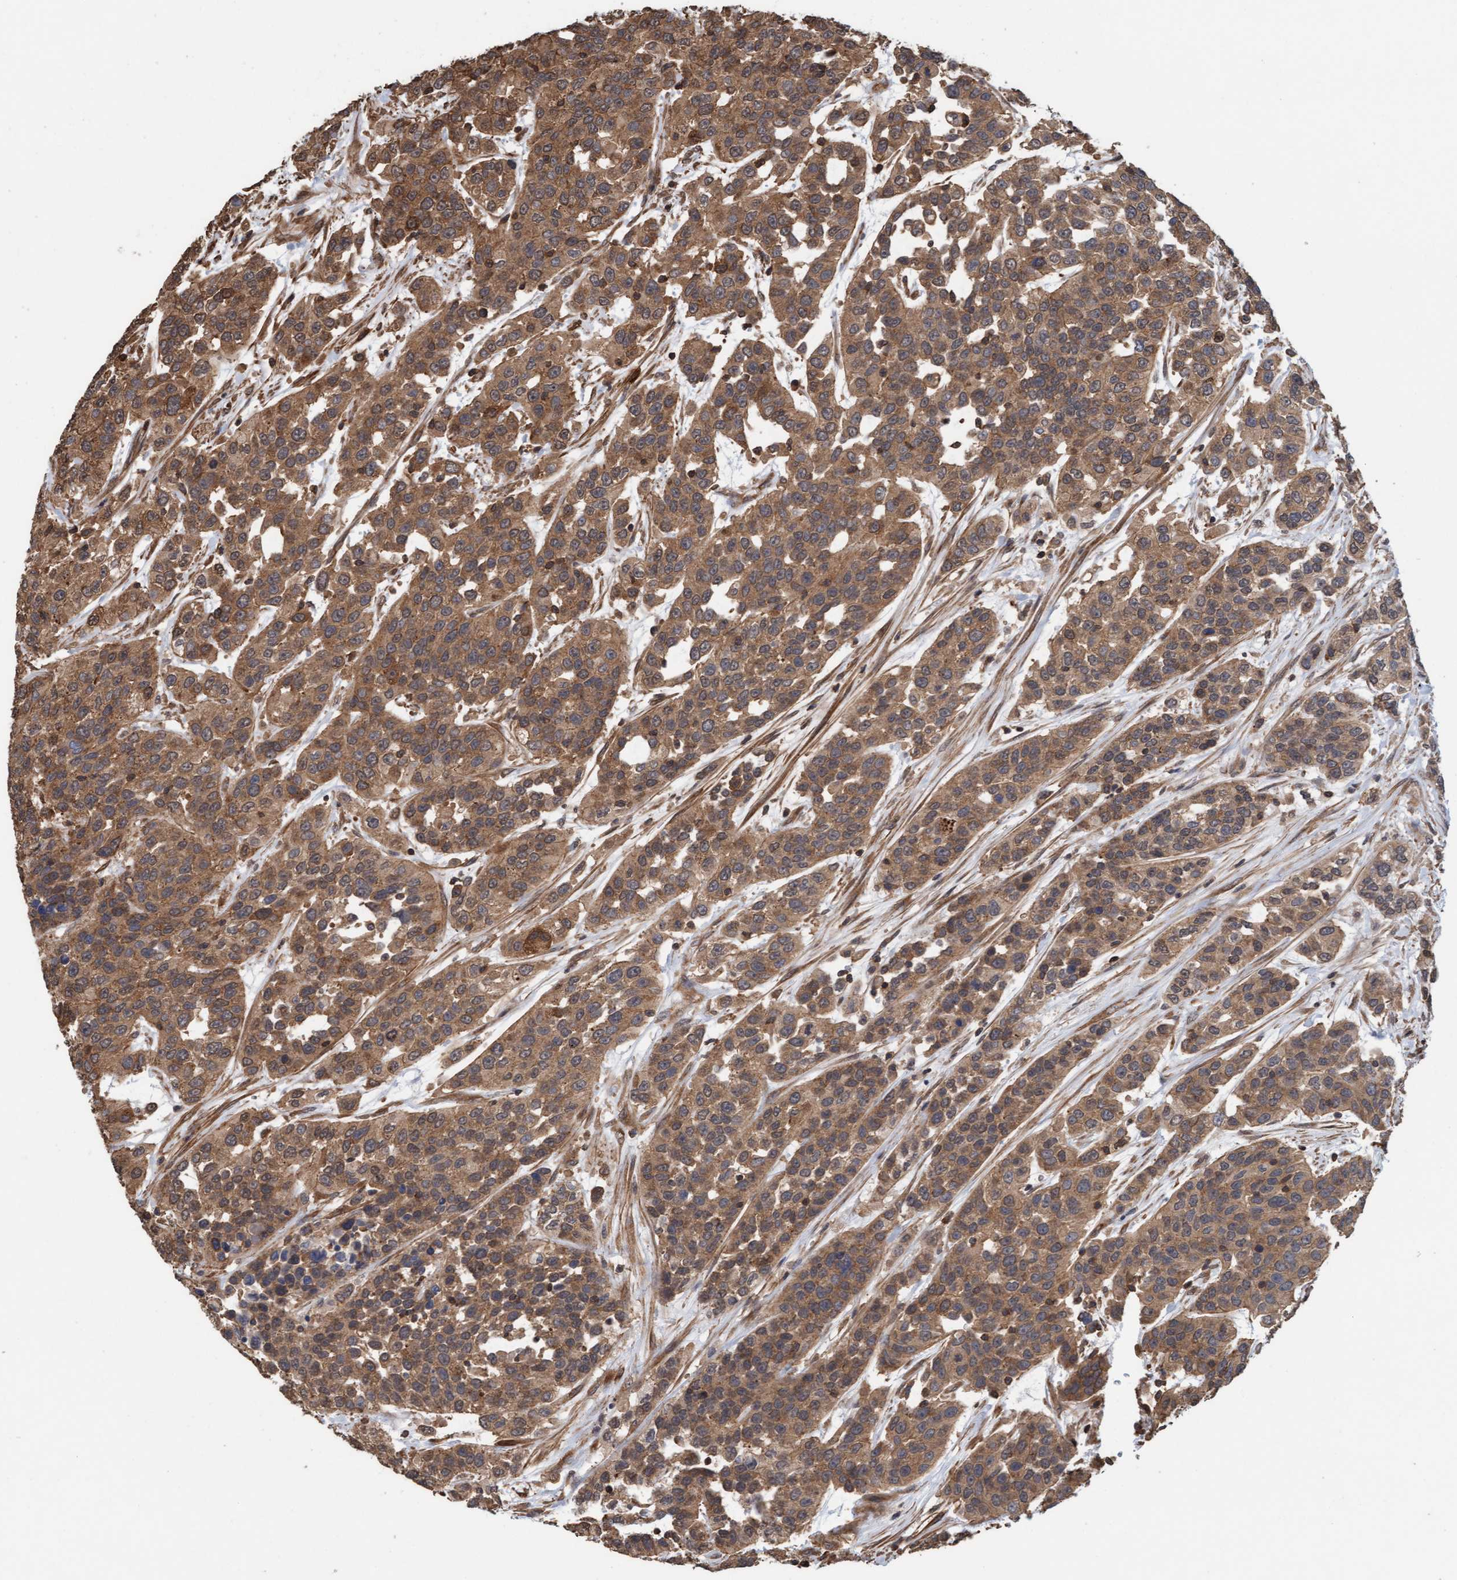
{"staining": {"intensity": "moderate", "quantity": ">75%", "location": "cytoplasmic/membranous"}, "tissue": "urothelial cancer", "cell_type": "Tumor cells", "image_type": "cancer", "snomed": [{"axis": "morphology", "description": "Urothelial carcinoma, High grade"}, {"axis": "topography", "description": "Urinary bladder"}], "caption": "Approximately >75% of tumor cells in human urothelial carcinoma (high-grade) show moderate cytoplasmic/membranous protein positivity as visualized by brown immunohistochemical staining.", "gene": "FXR2", "patient": {"sex": "female", "age": 80}}